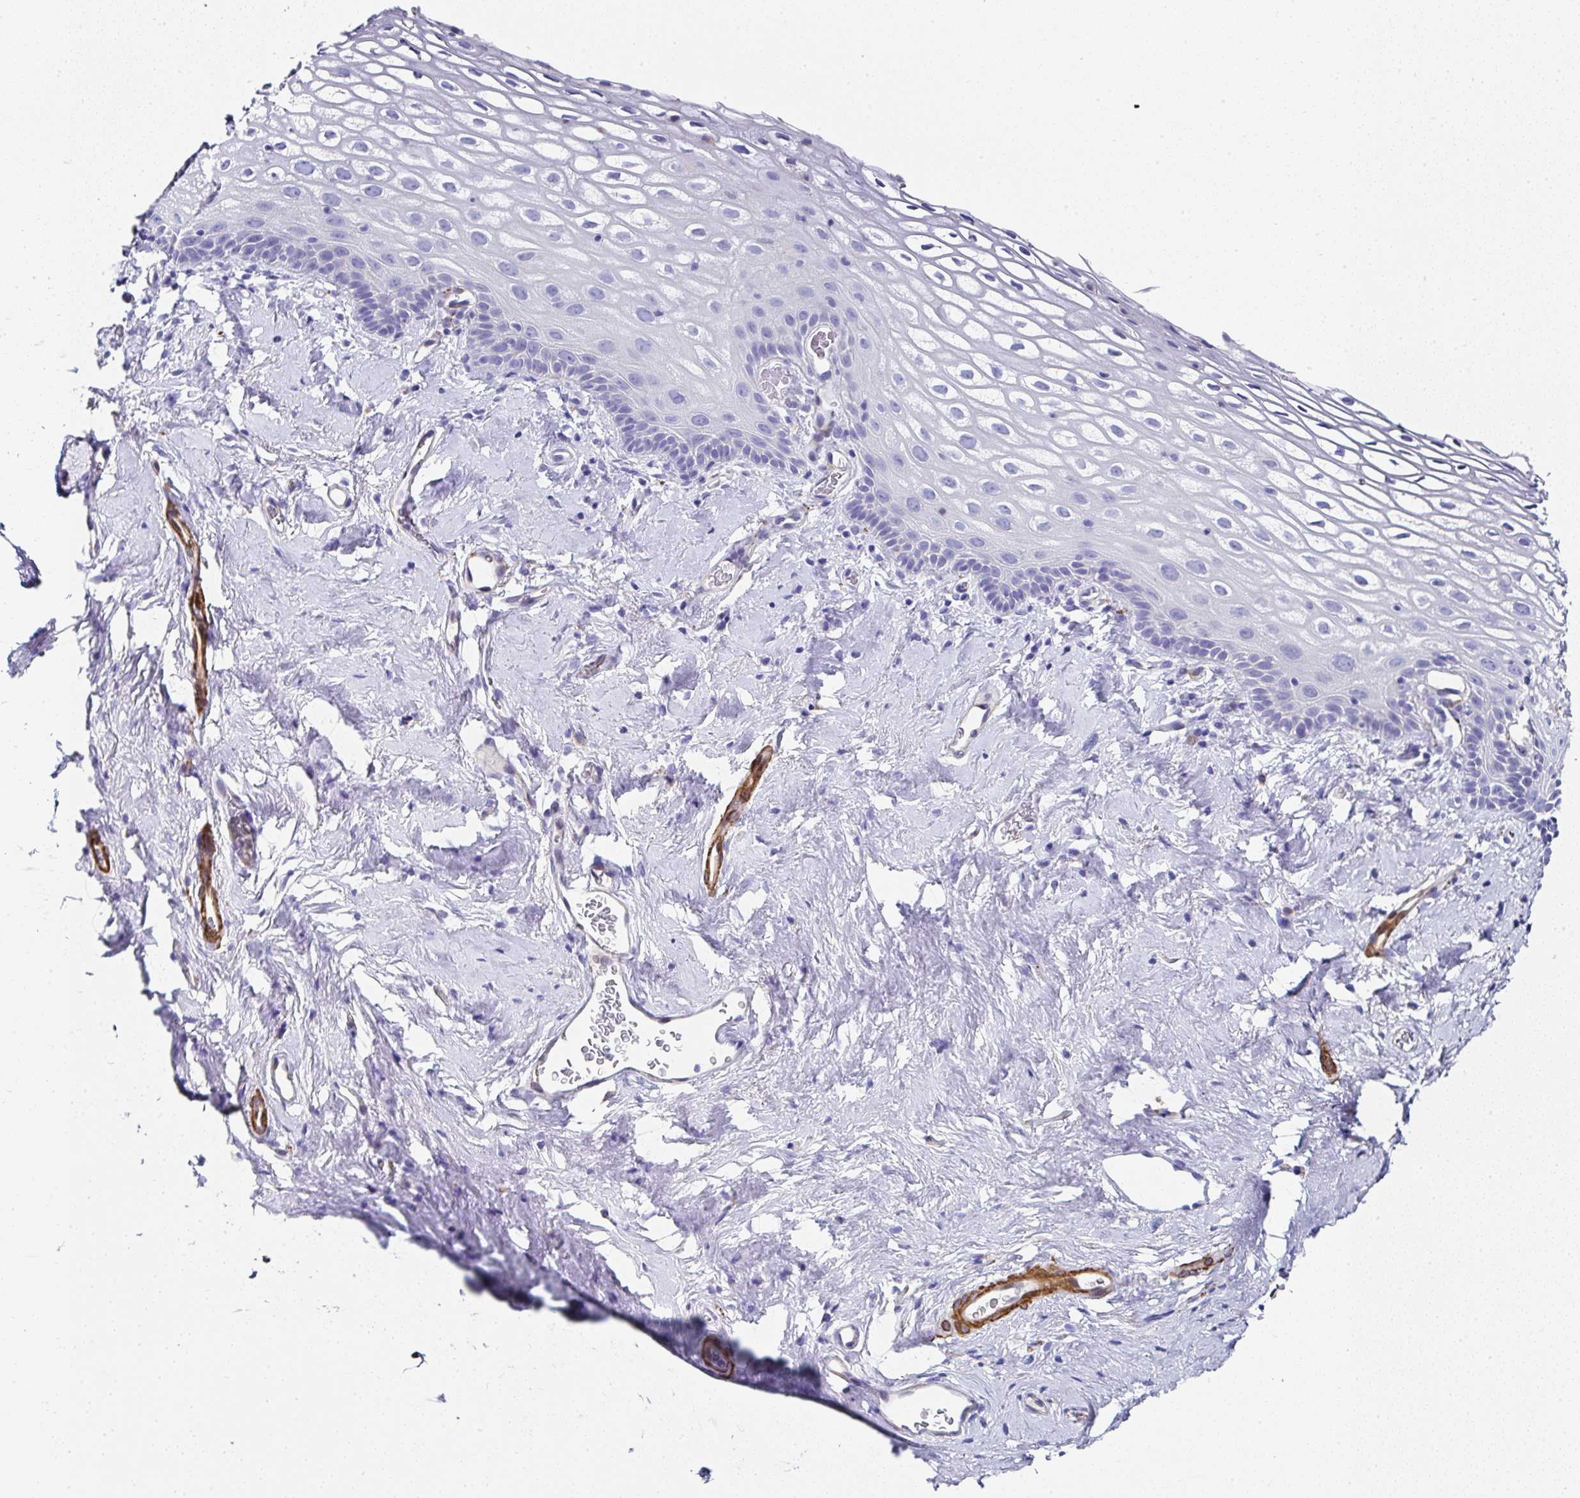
{"staining": {"intensity": "negative", "quantity": "none", "location": "none"}, "tissue": "vagina", "cell_type": "Squamous epithelial cells", "image_type": "normal", "snomed": [{"axis": "morphology", "description": "Normal tissue, NOS"}, {"axis": "morphology", "description": "Adenocarcinoma, NOS"}, {"axis": "topography", "description": "Rectum"}, {"axis": "topography", "description": "Vagina"}, {"axis": "topography", "description": "Peripheral nerve tissue"}], "caption": "Immunohistochemistry (IHC) histopathology image of unremarkable vagina: human vagina stained with DAB (3,3'-diaminobenzidine) shows no significant protein expression in squamous epithelial cells.", "gene": "PPFIA4", "patient": {"sex": "female", "age": 71}}